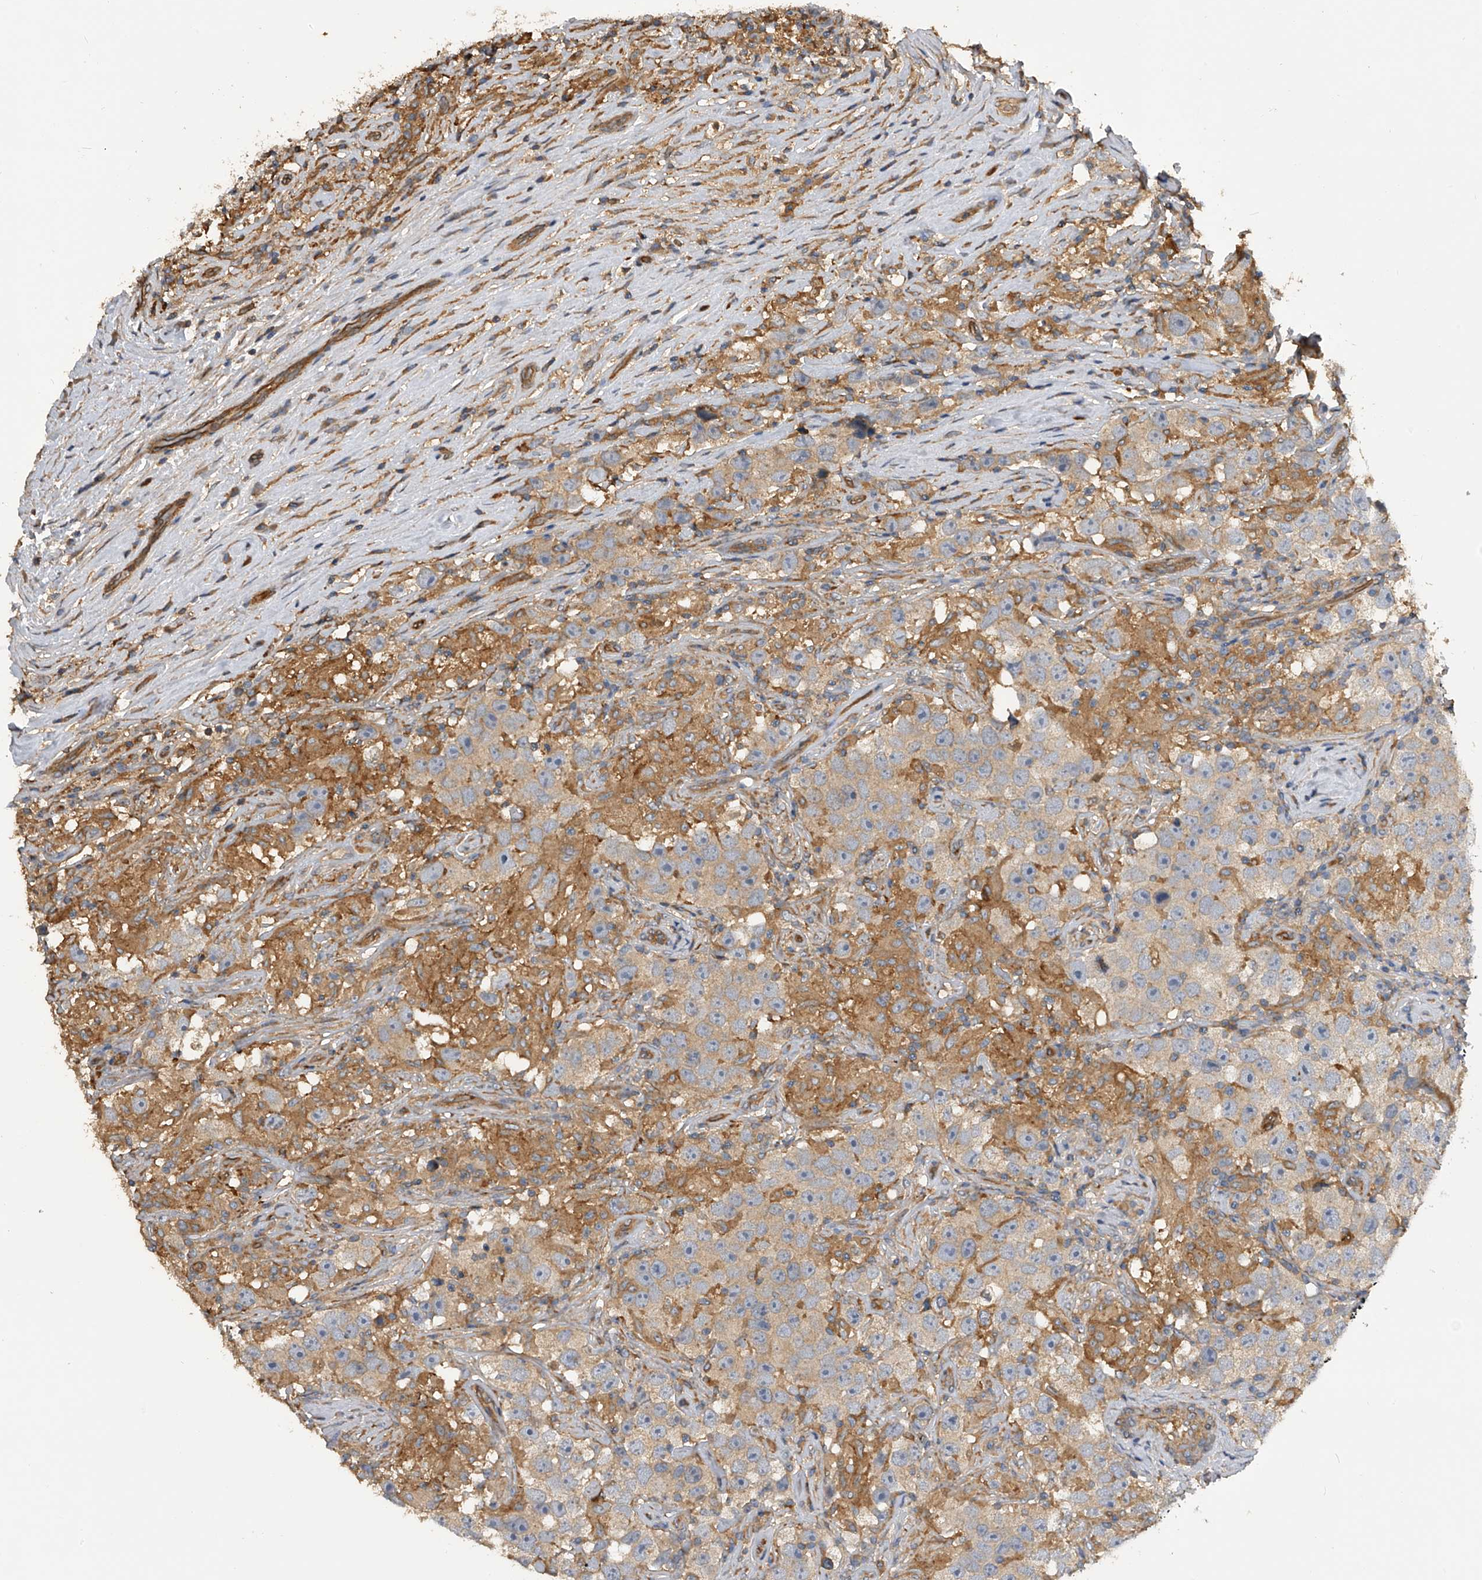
{"staining": {"intensity": "moderate", "quantity": "25%-75%", "location": "cytoplasmic/membranous"}, "tissue": "testis cancer", "cell_type": "Tumor cells", "image_type": "cancer", "snomed": [{"axis": "morphology", "description": "Seminoma, NOS"}, {"axis": "topography", "description": "Testis"}], "caption": "Immunohistochemical staining of testis cancer (seminoma) exhibits medium levels of moderate cytoplasmic/membranous positivity in about 25%-75% of tumor cells.", "gene": "PTPRA", "patient": {"sex": "male", "age": 49}}